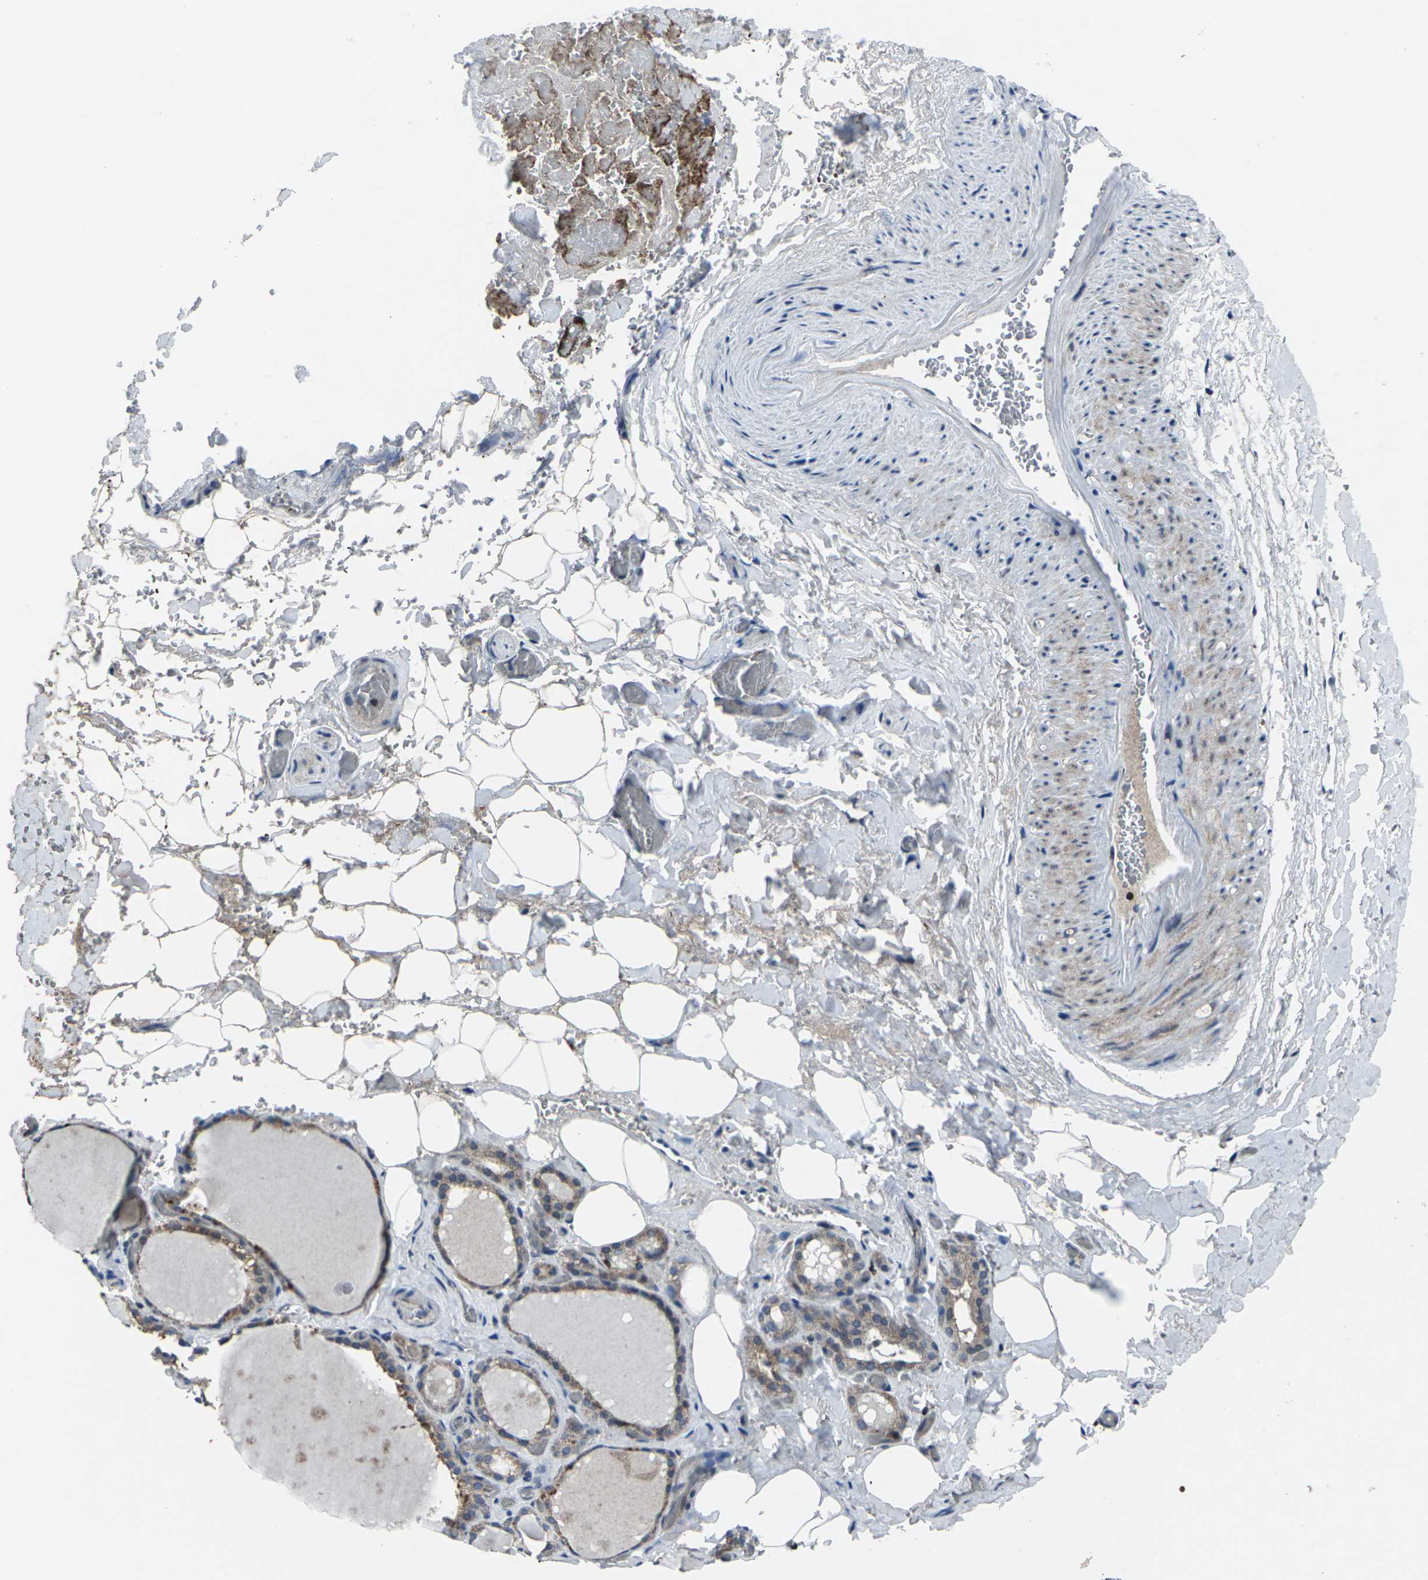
{"staining": {"intensity": "weak", "quantity": ">75%", "location": "cytoplasmic/membranous"}, "tissue": "thyroid gland", "cell_type": "Glandular cells", "image_type": "normal", "snomed": [{"axis": "morphology", "description": "Normal tissue, NOS"}, {"axis": "topography", "description": "Thyroid gland"}], "caption": "Immunohistochemical staining of normal human thyroid gland reveals weak cytoplasmic/membranous protein staining in approximately >75% of glandular cells. Ihc stains the protein in brown and the nuclei are stained blue.", "gene": "STAT4", "patient": {"sex": "male", "age": 61}}